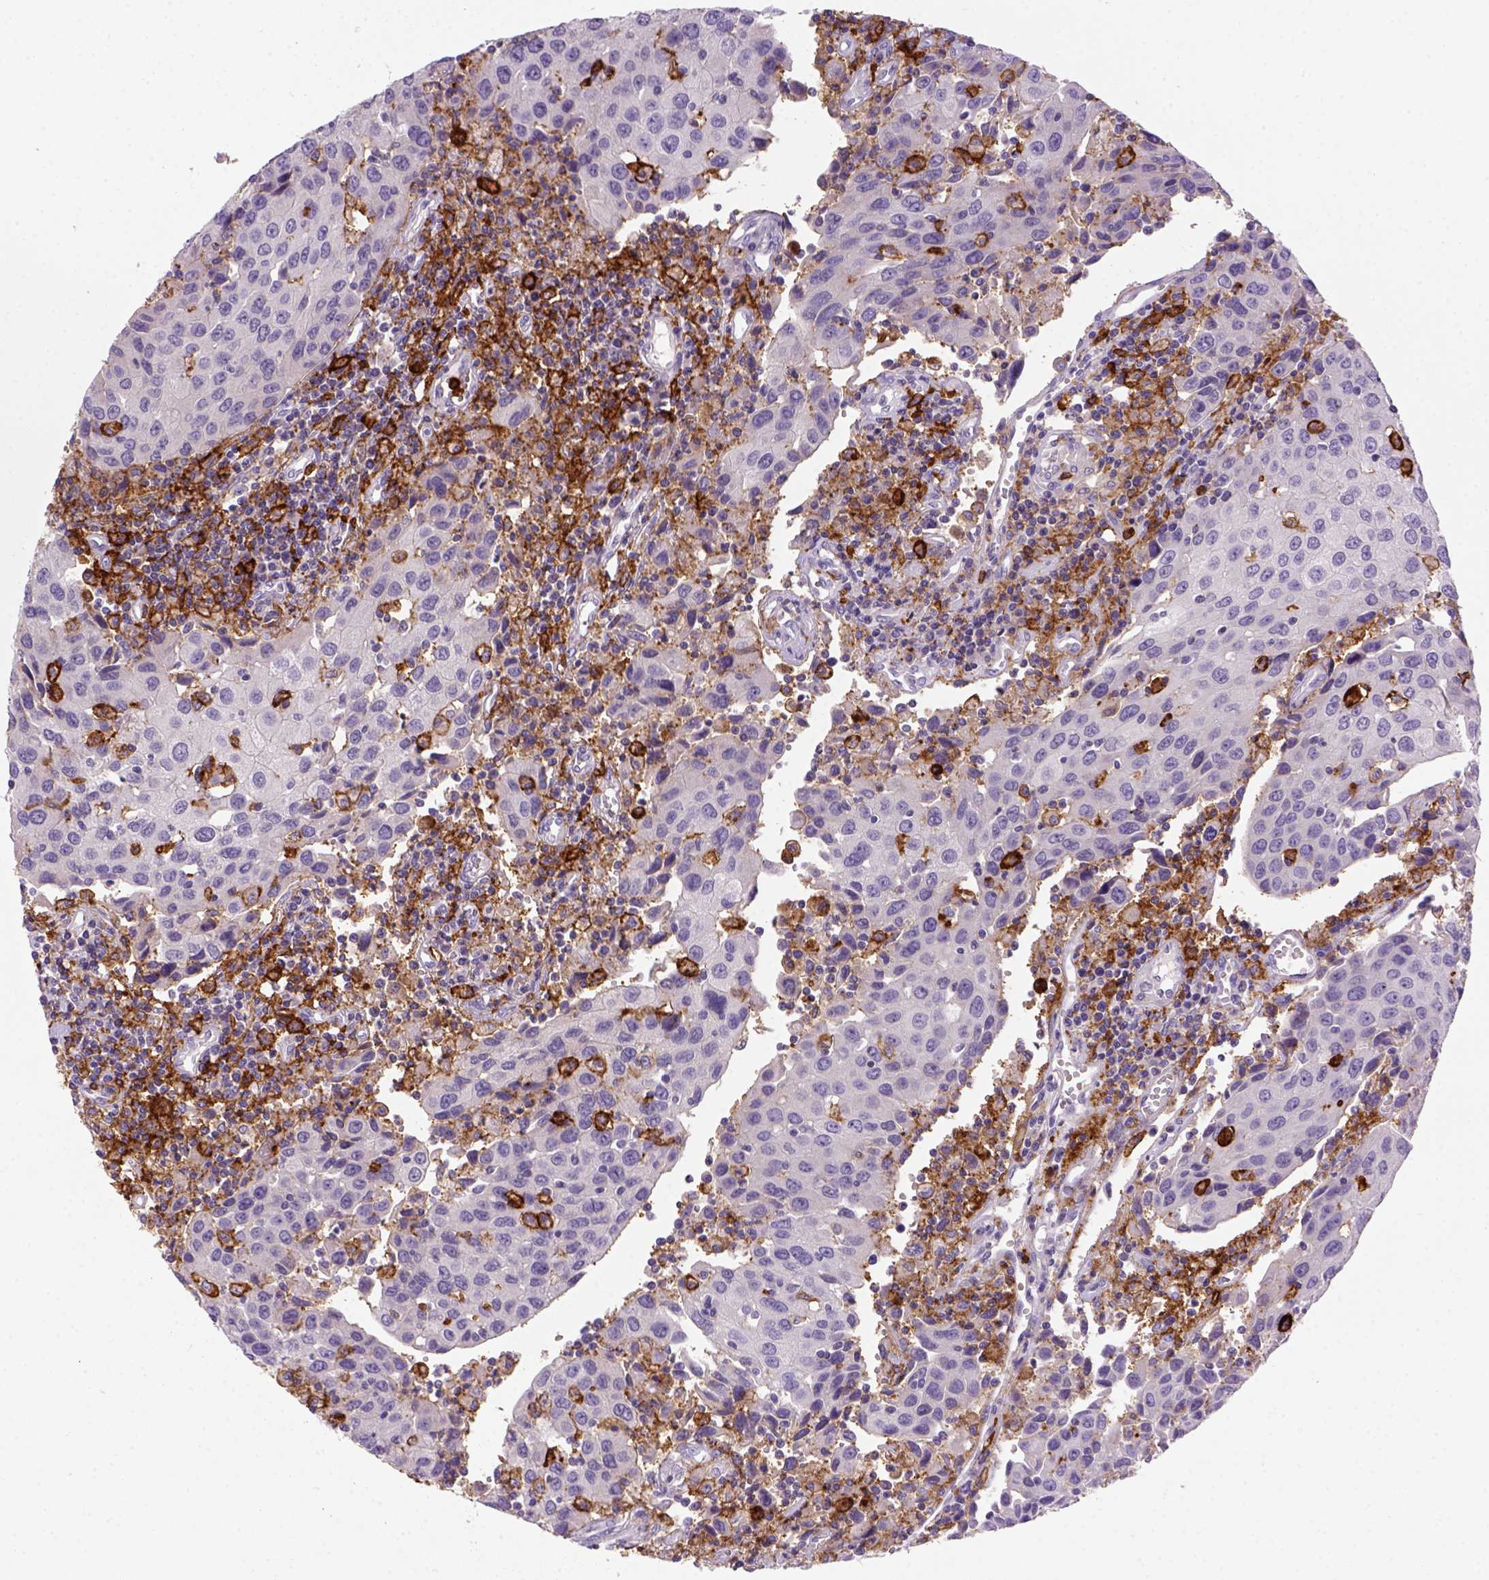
{"staining": {"intensity": "negative", "quantity": "none", "location": "none"}, "tissue": "urothelial cancer", "cell_type": "Tumor cells", "image_type": "cancer", "snomed": [{"axis": "morphology", "description": "Urothelial carcinoma, High grade"}, {"axis": "topography", "description": "Urinary bladder"}], "caption": "An image of high-grade urothelial carcinoma stained for a protein displays no brown staining in tumor cells. (Brightfield microscopy of DAB IHC at high magnification).", "gene": "CD14", "patient": {"sex": "female", "age": 85}}